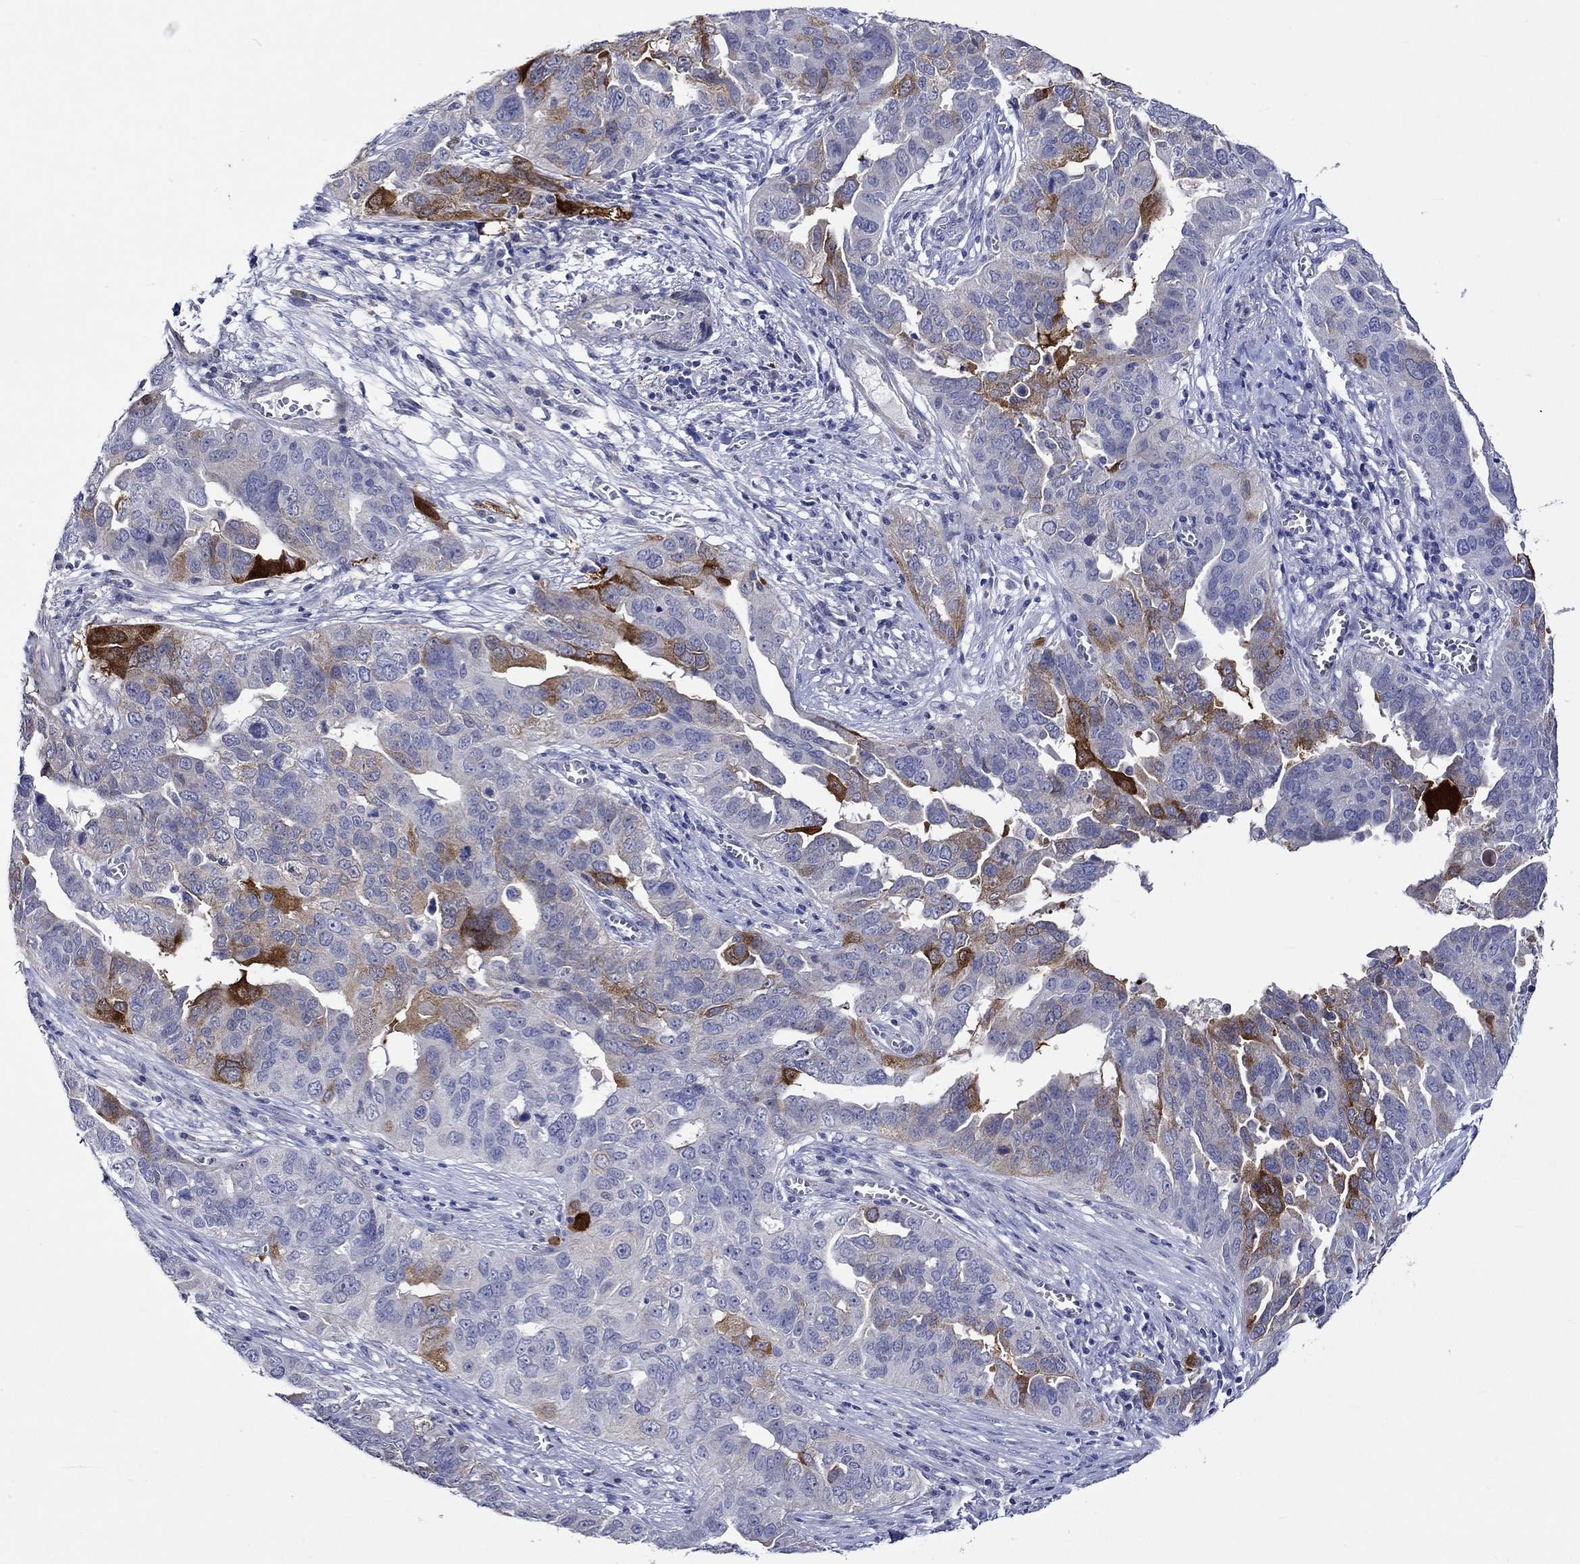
{"staining": {"intensity": "strong", "quantity": "<25%", "location": "cytoplasmic/membranous"}, "tissue": "ovarian cancer", "cell_type": "Tumor cells", "image_type": "cancer", "snomed": [{"axis": "morphology", "description": "Carcinoma, endometroid"}, {"axis": "topography", "description": "Soft tissue"}, {"axis": "topography", "description": "Ovary"}], "caption": "Immunohistochemical staining of human endometroid carcinoma (ovarian) exhibits strong cytoplasmic/membranous protein expression in about <25% of tumor cells.", "gene": "CRYAB", "patient": {"sex": "female", "age": 52}}